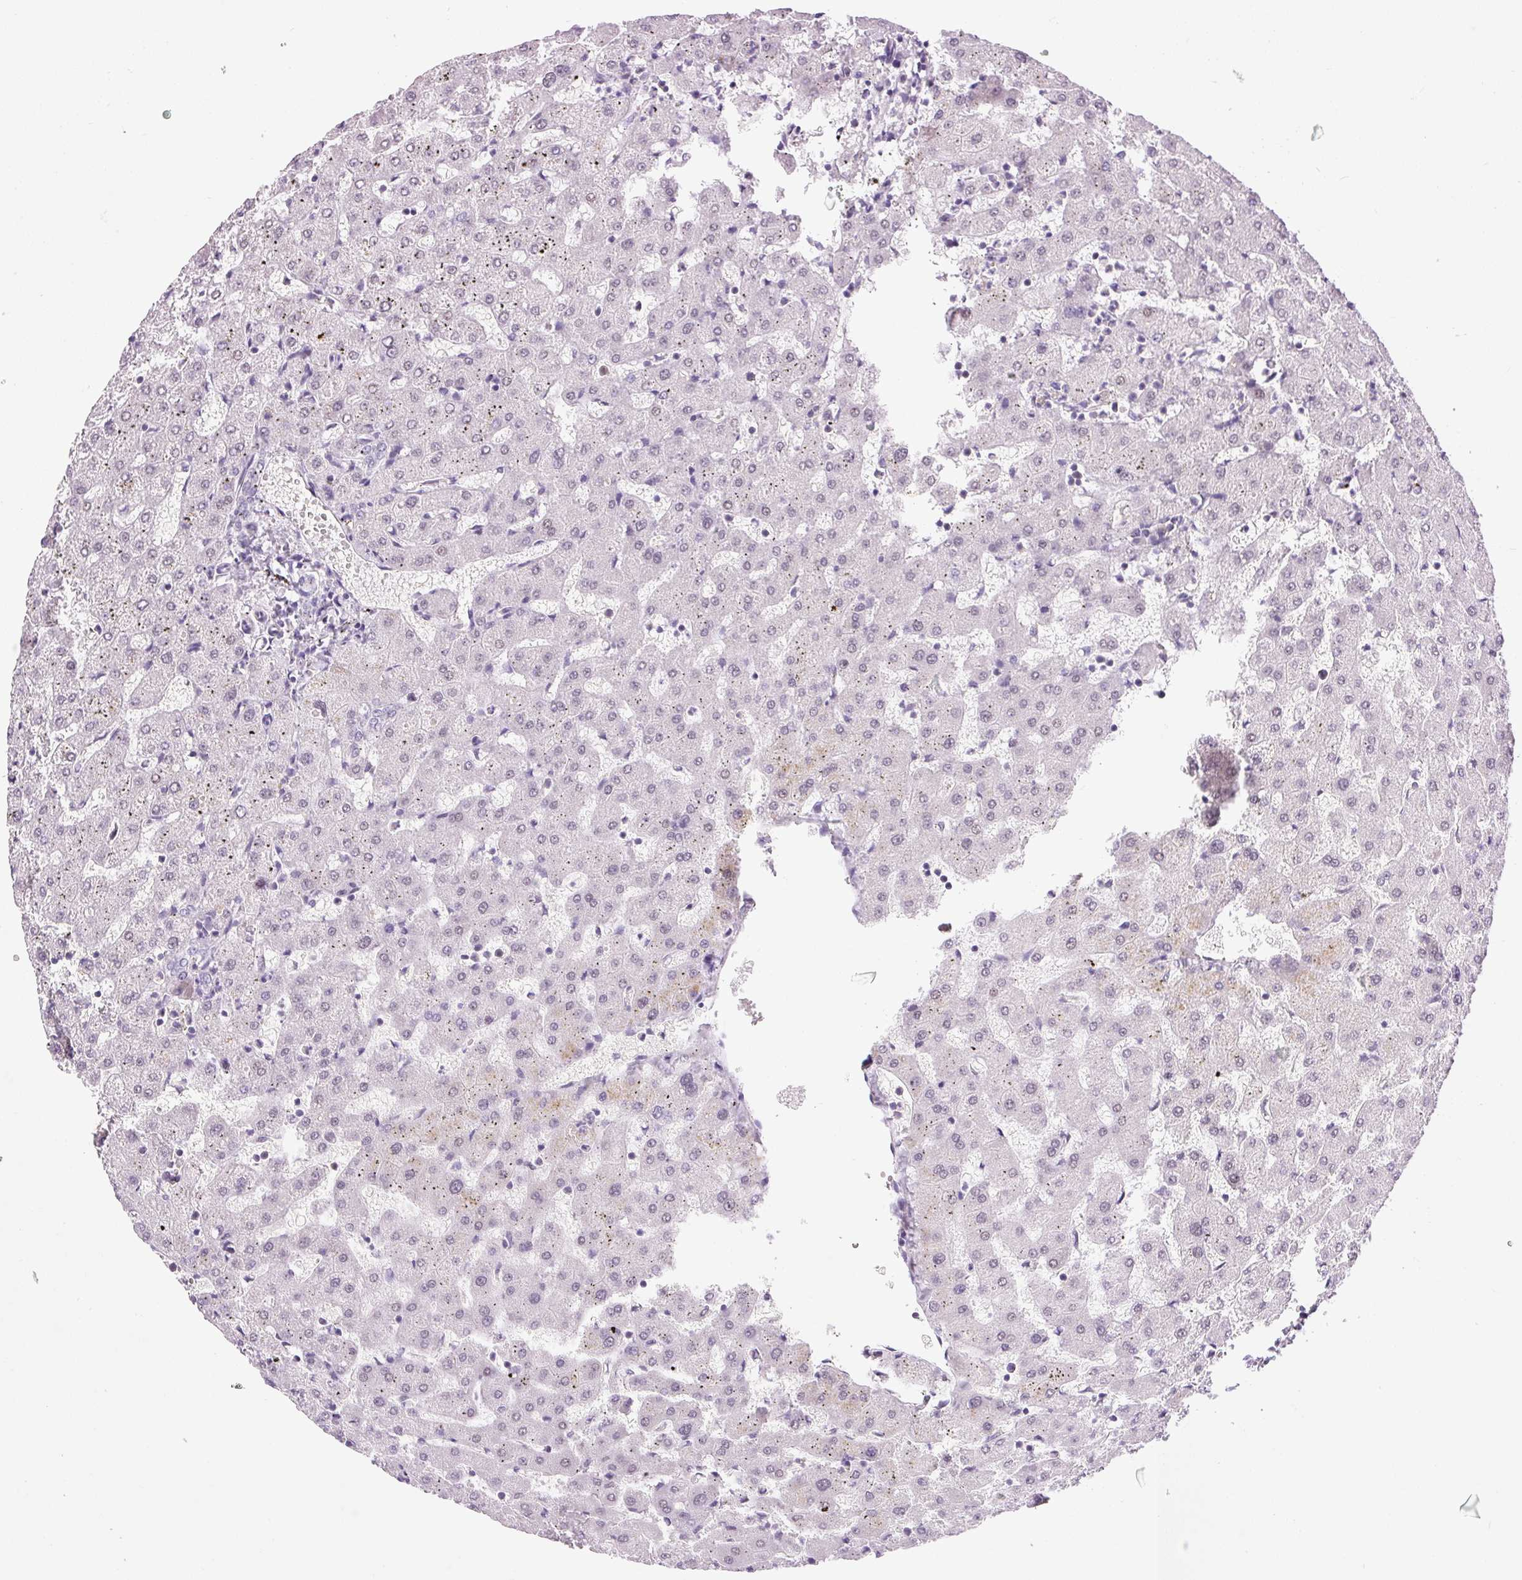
{"staining": {"intensity": "negative", "quantity": "none", "location": "none"}, "tissue": "liver", "cell_type": "Cholangiocytes", "image_type": "normal", "snomed": [{"axis": "morphology", "description": "Normal tissue, NOS"}, {"axis": "topography", "description": "Liver"}], "caption": "Human liver stained for a protein using immunohistochemistry displays no staining in cholangiocytes.", "gene": "HNF1A", "patient": {"sex": "female", "age": 63}}